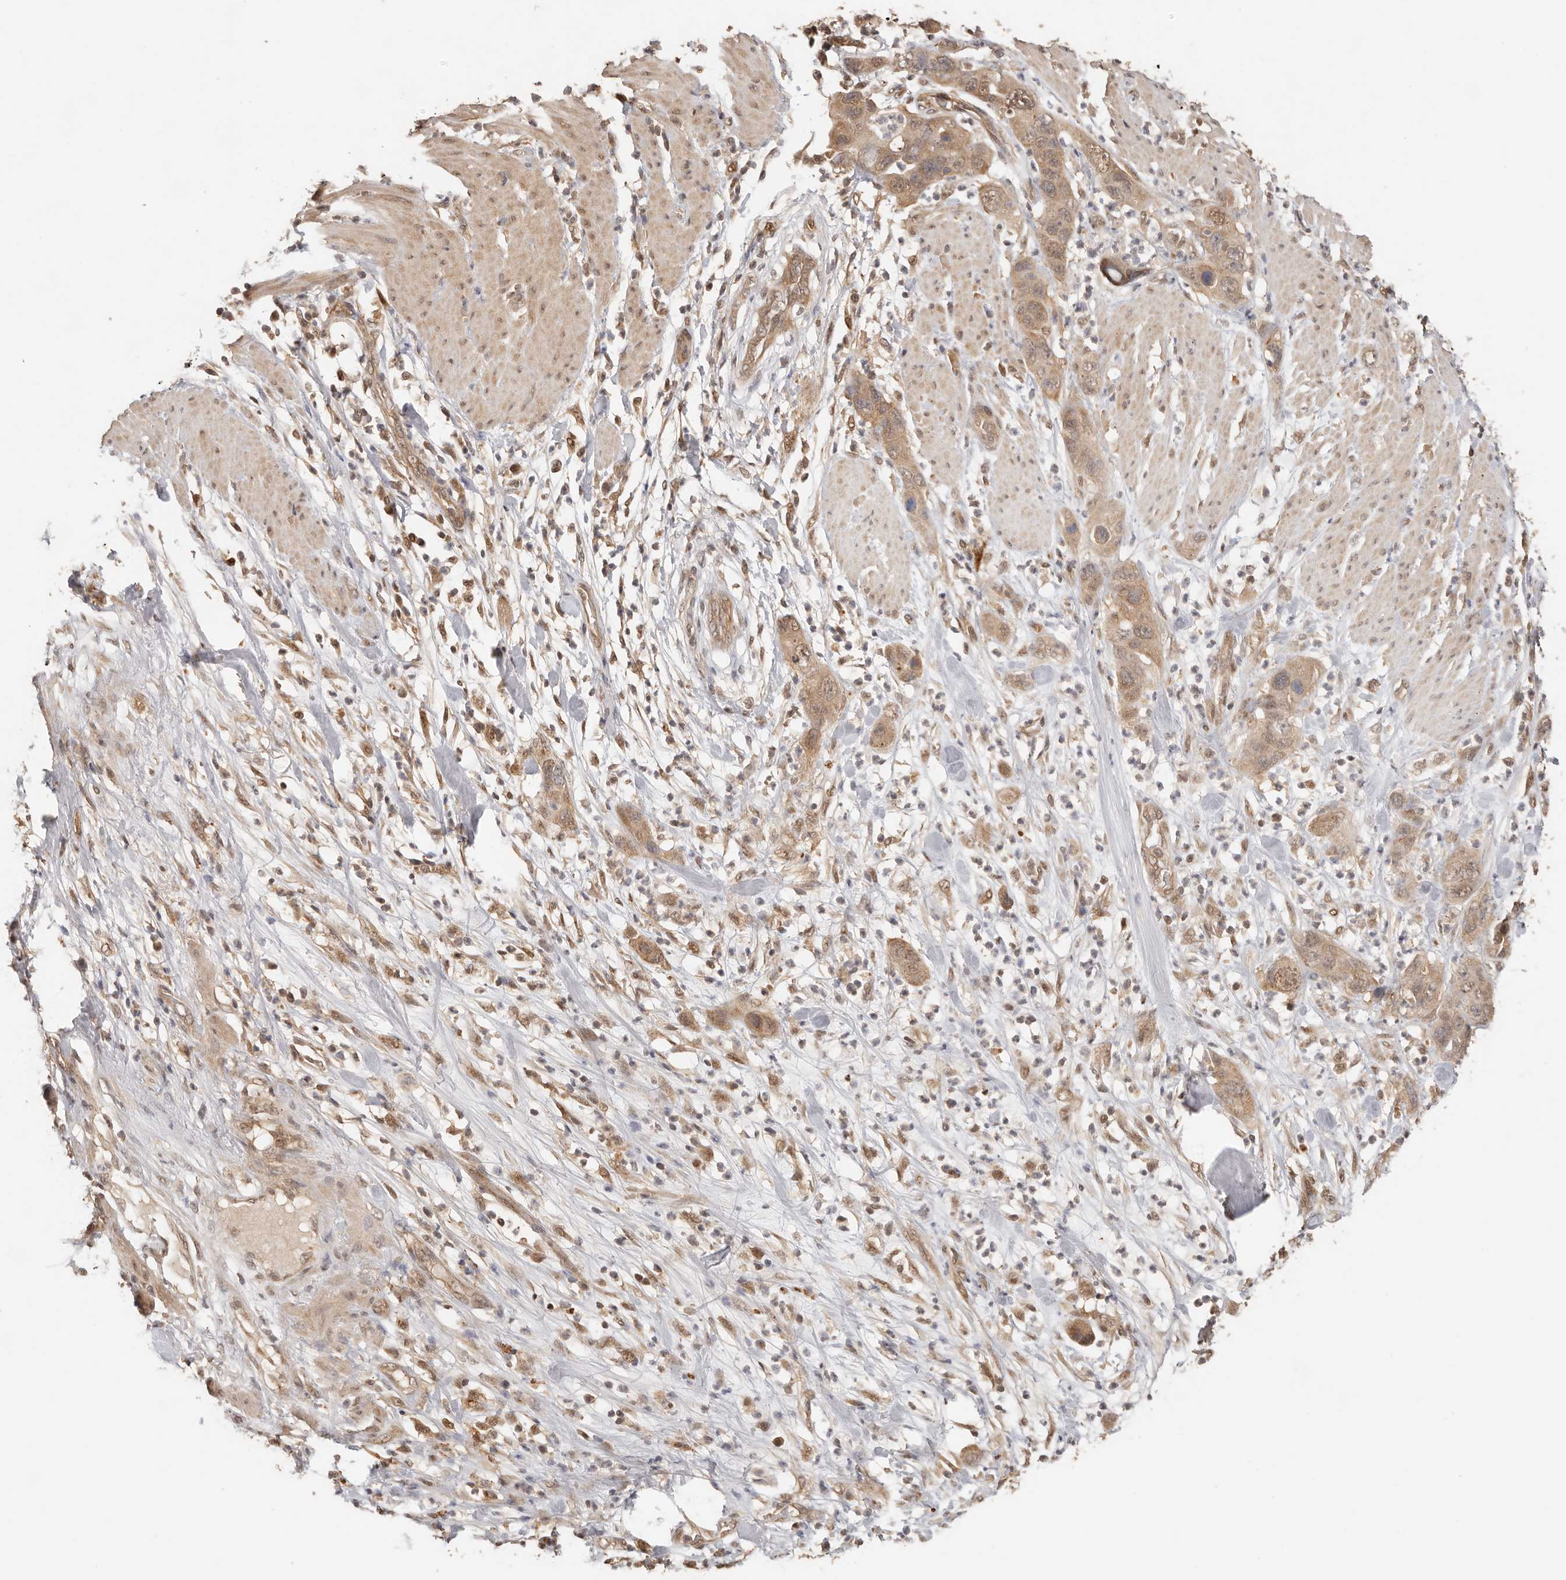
{"staining": {"intensity": "moderate", "quantity": ">75%", "location": "cytoplasmic/membranous,nuclear"}, "tissue": "pancreatic cancer", "cell_type": "Tumor cells", "image_type": "cancer", "snomed": [{"axis": "morphology", "description": "Adenocarcinoma, NOS"}, {"axis": "topography", "description": "Pancreas"}], "caption": "Protein expression analysis of human pancreatic adenocarcinoma reveals moderate cytoplasmic/membranous and nuclear expression in about >75% of tumor cells.", "gene": "PSMA5", "patient": {"sex": "female", "age": 71}}